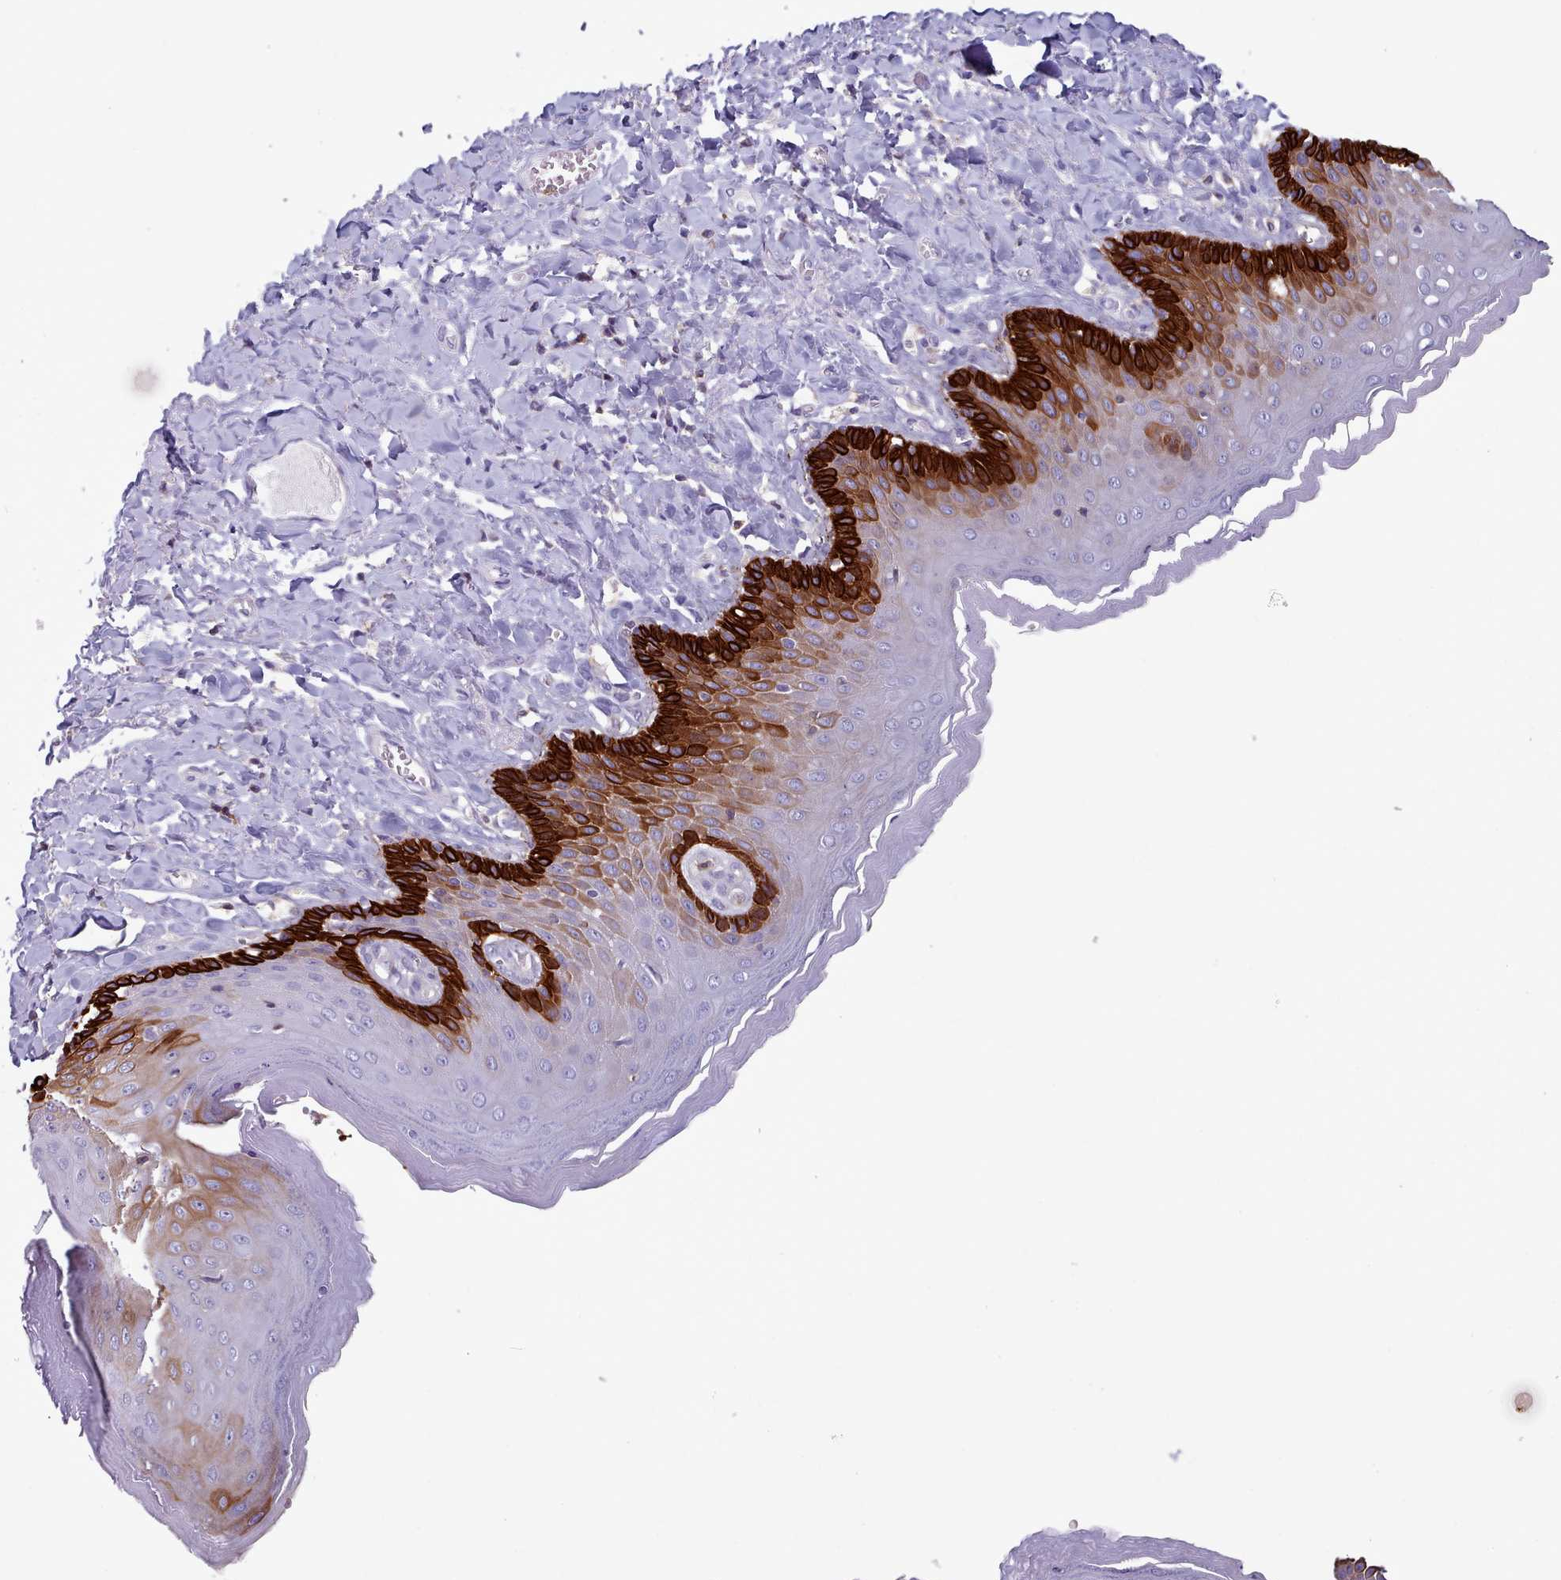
{"staining": {"intensity": "strong", "quantity": "25%-75%", "location": "cytoplasmic/membranous"}, "tissue": "skin", "cell_type": "Epidermal cells", "image_type": "normal", "snomed": [{"axis": "morphology", "description": "Normal tissue, NOS"}, {"axis": "topography", "description": "Anal"}], "caption": "IHC of benign human skin reveals high levels of strong cytoplasmic/membranous expression in about 25%-75% of epidermal cells.", "gene": "RAC1", "patient": {"sex": "male", "age": 69}}